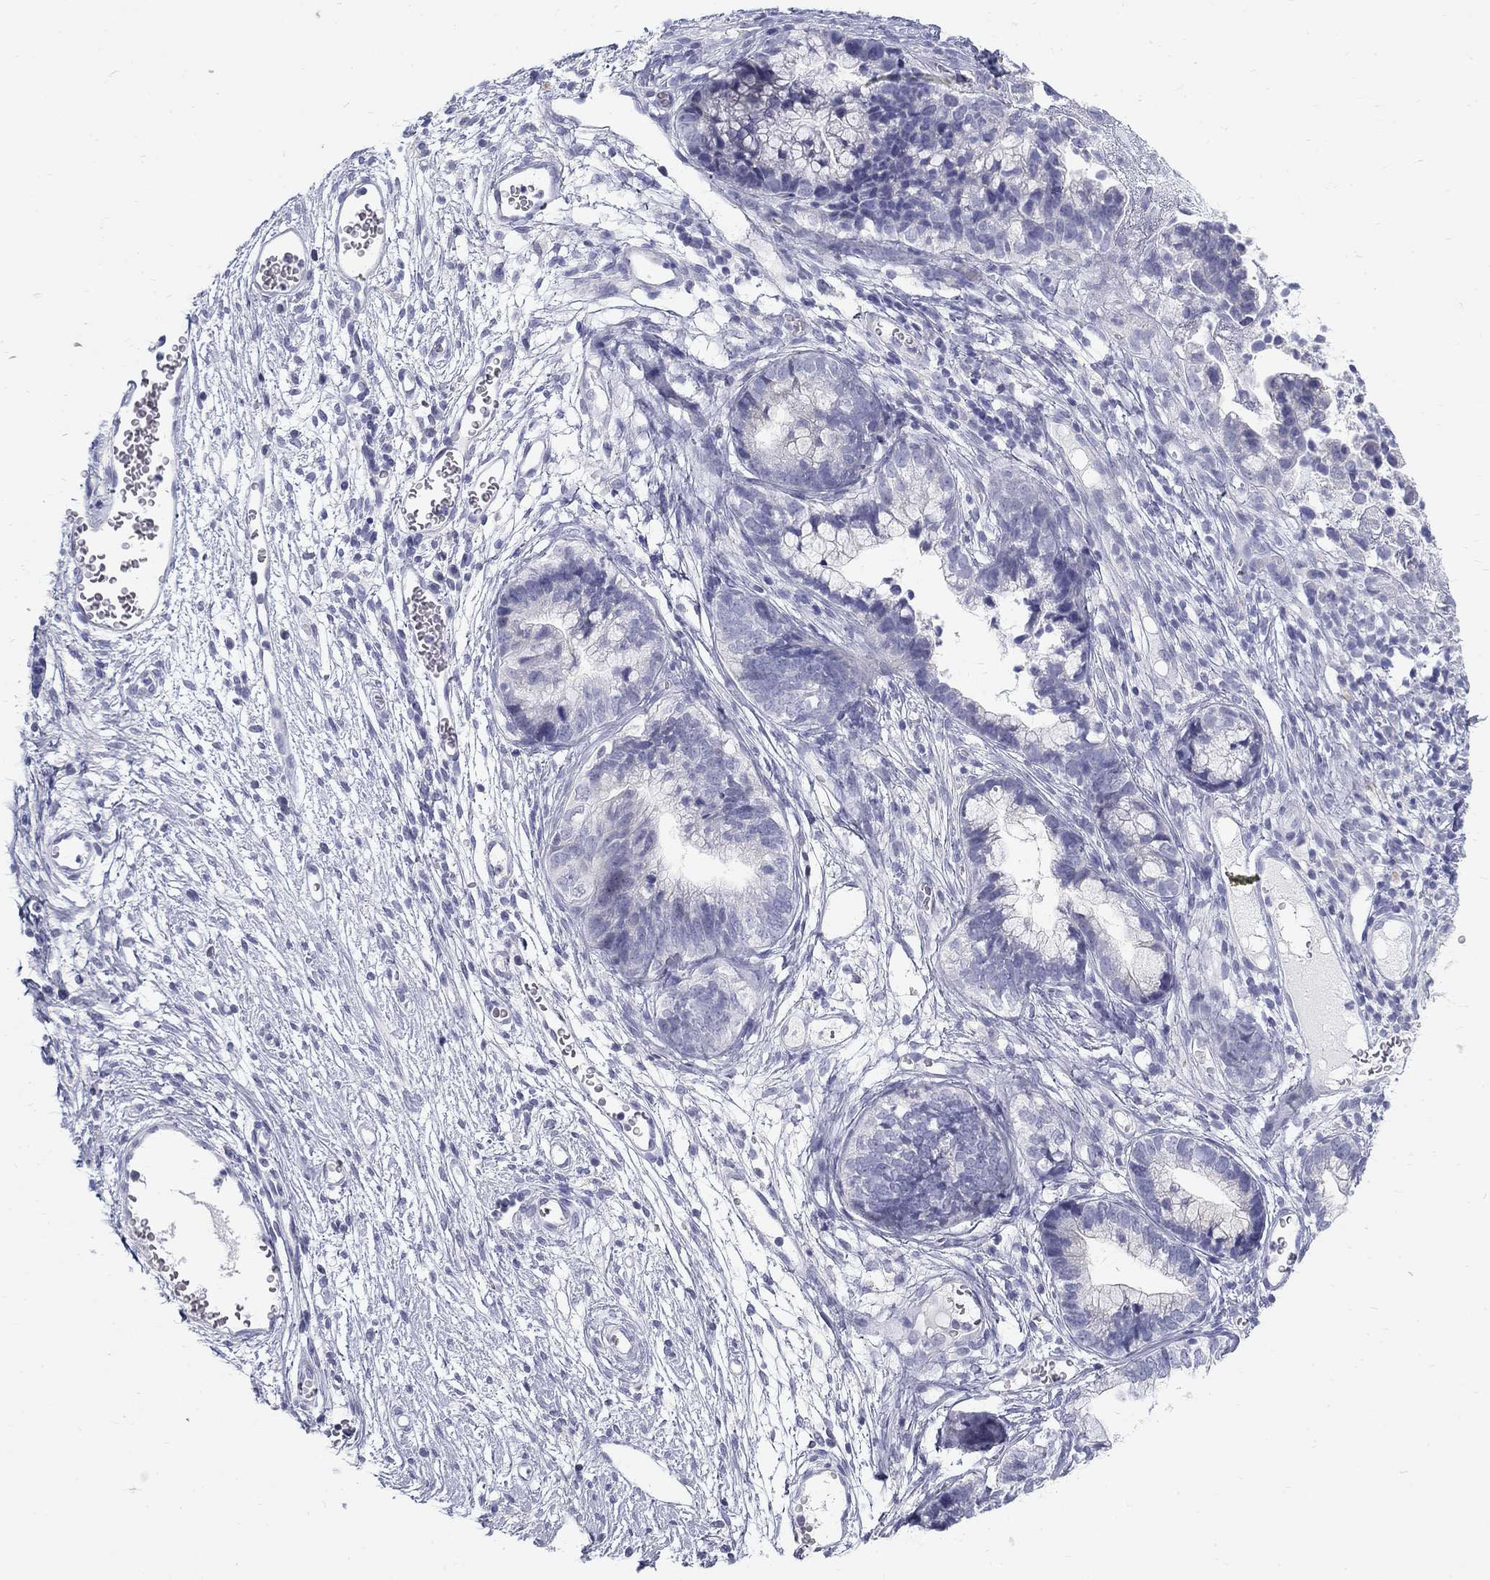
{"staining": {"intensity": "negative", "quantity": "none", "location": "none"}, "tissue": "cervical cancer", "cell_type": "Tumor cells", "image_type": "cancer", "snomed": [{"axis": "morphology", "description": "Adenocarcinoma, NOS"}, {"axis": "topography", "description": "Cervix"}], "caption": "Immunohistochemical staining of adenocarcinoma (cervical) exhibits no significant staining in tumor cells.", "gene": "MAGEB6", "patient": {"sex": "female", "age": 44}}